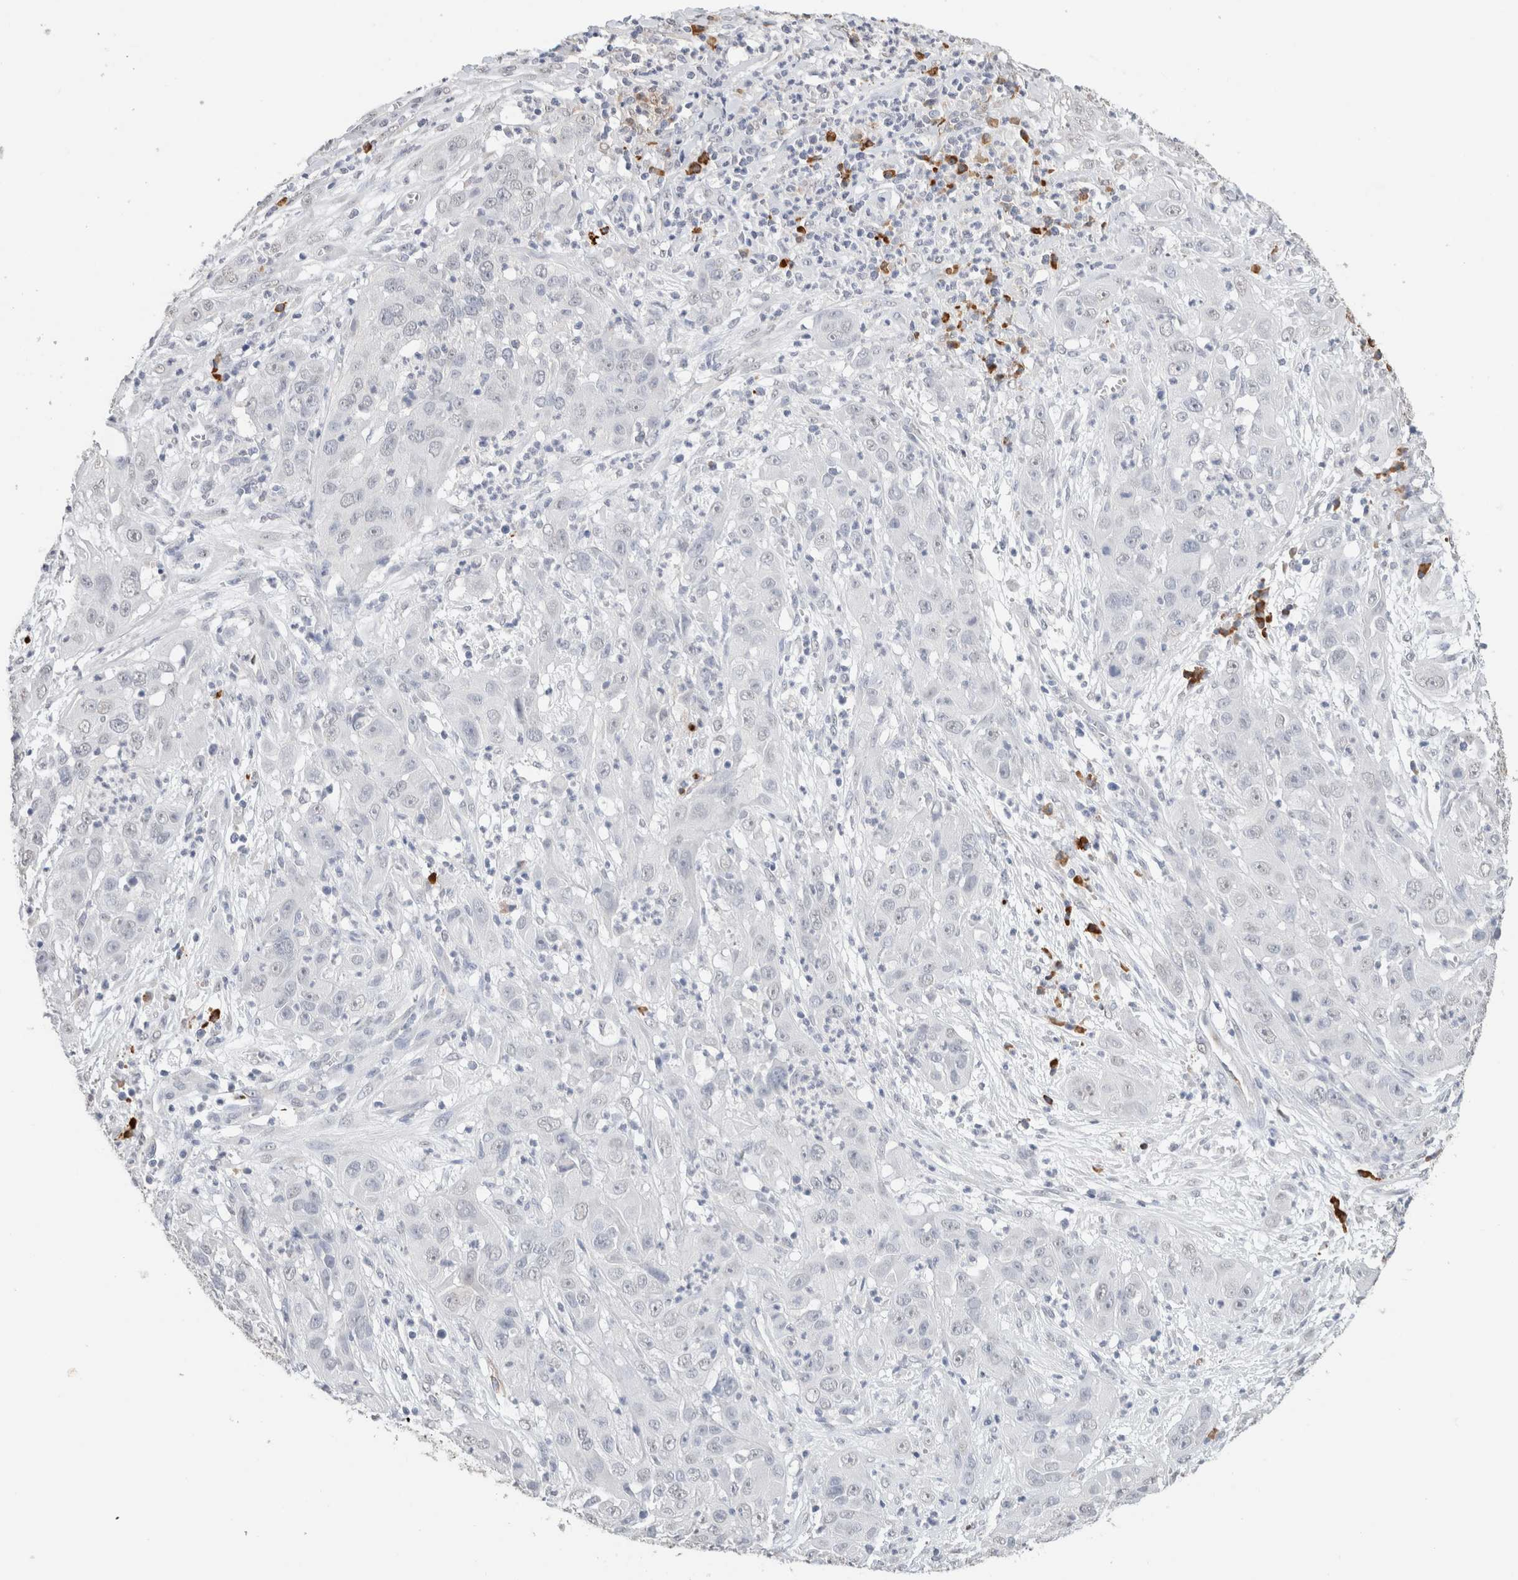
{"staining": {"intensity": "negative", "quantity": "none", "location": "none"}, "tissue": "cervical cancer", "cell_type": "Tumor cells", "image_type": "cancer", "snomed": [{"axis": "morphology", "description": "Squamous cell carcinoma, NOS"}, {"axis": "topography", "description": "Cervix"}], "caption": "High magnification brightfield microscopy of cervical cancer stained with DAB (3,3'-diaminobenzidine) (brown) and counterstained with hematoxylin (blue): tumor cells show no significant positivity.", "gene": "CD80", "patient": {"sex": "female", "age": 32}}